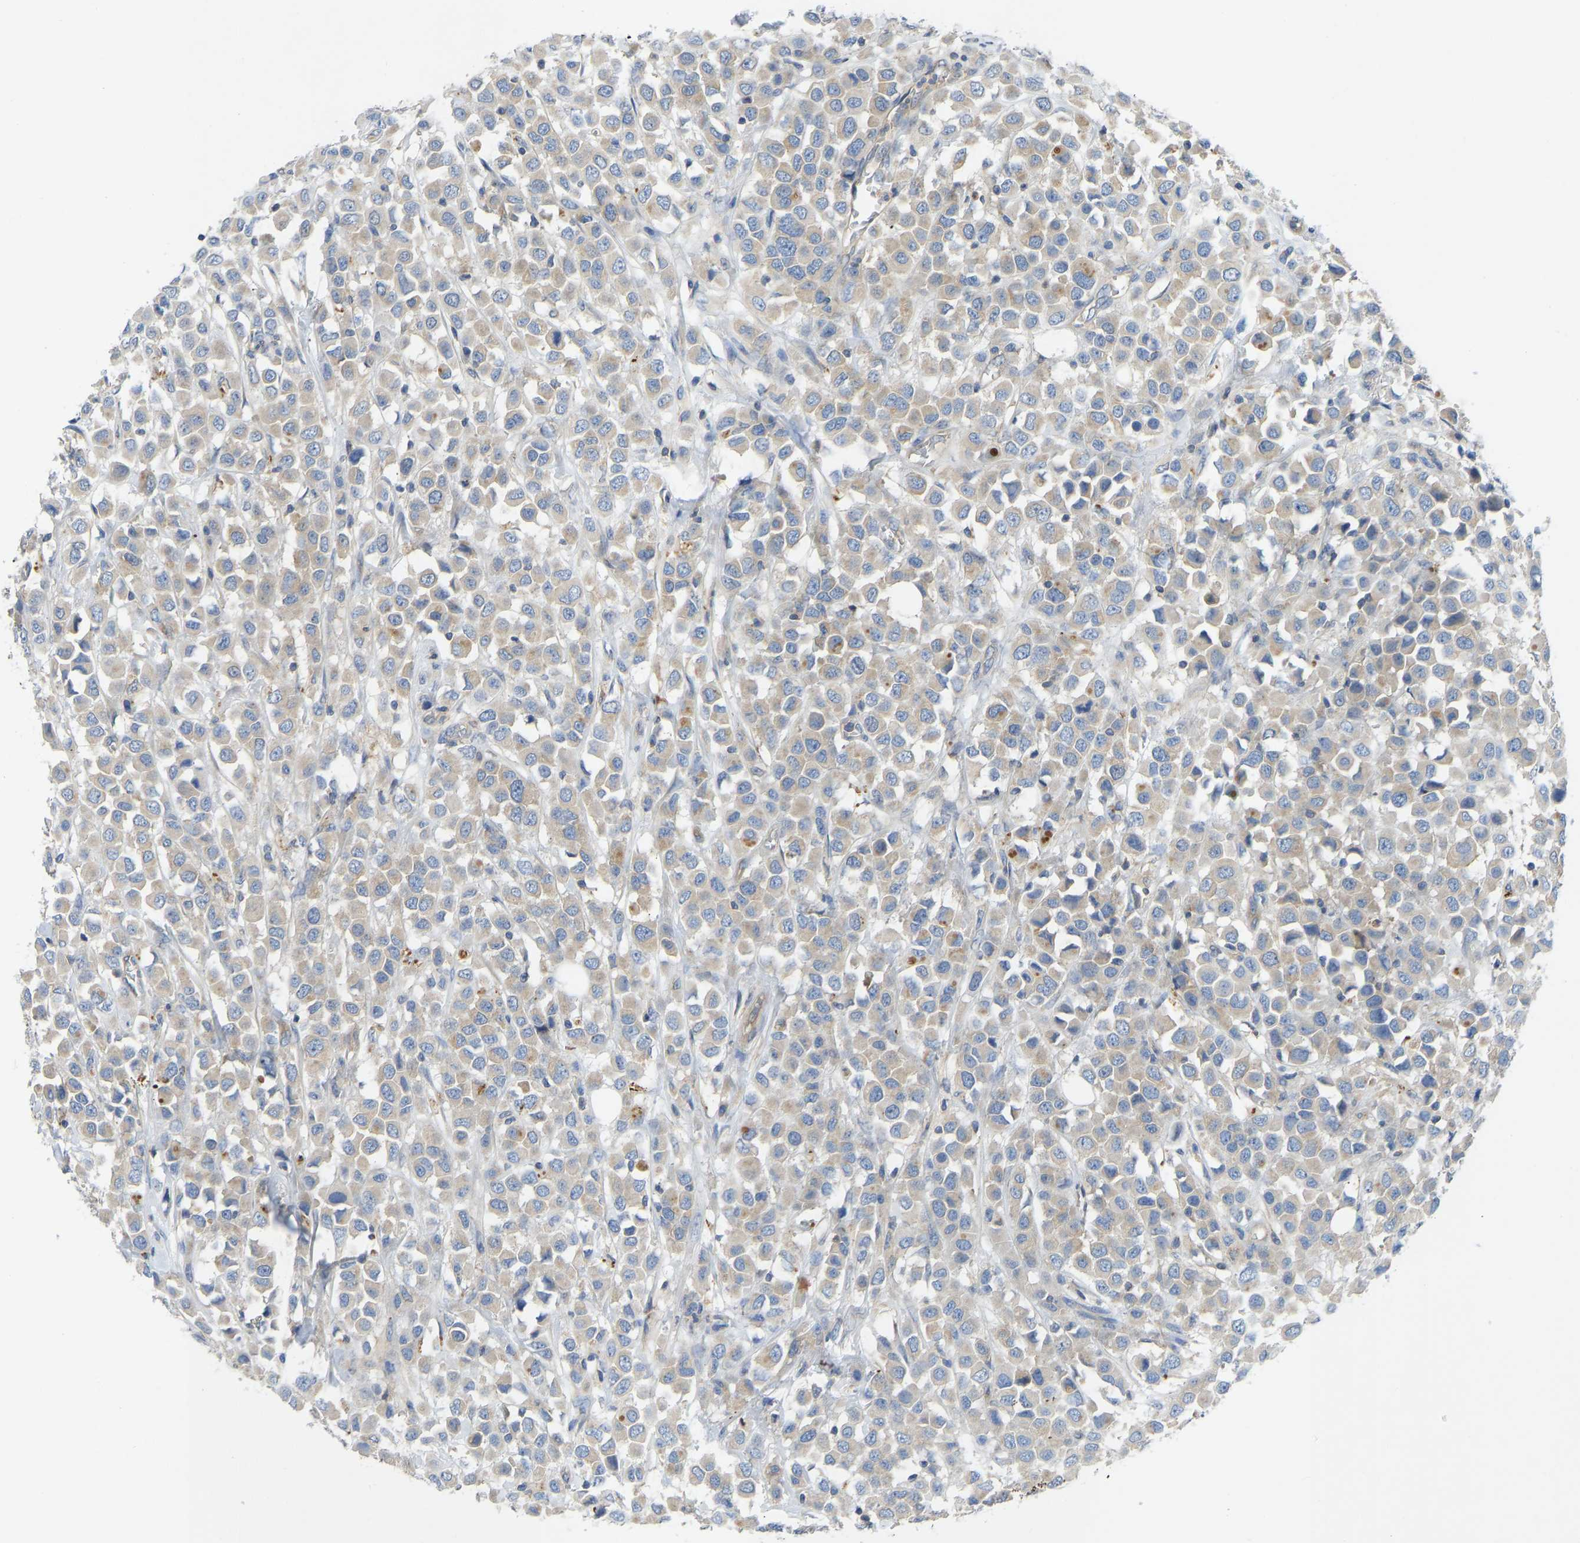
{"staining": {"intensity": "weak", "quantity": ">75%", "location": "cytoplasmic/membranous"}, "tissue": "breast cancer", "cell_type": "Tumor cells", "image_type": "cancer", "snomed": [{"axis": "morphology", "description": "Duct carcinoma"}, {"axis": "topography", "description": "Breast"}], "caption": "Weak cytoplasmic/membranous protein expression is present in about >75% of tumor cells in intraductal carcinoma (breast).", "gene": "PPP3CA", "patient": {"sex": "female", "age": 61}}